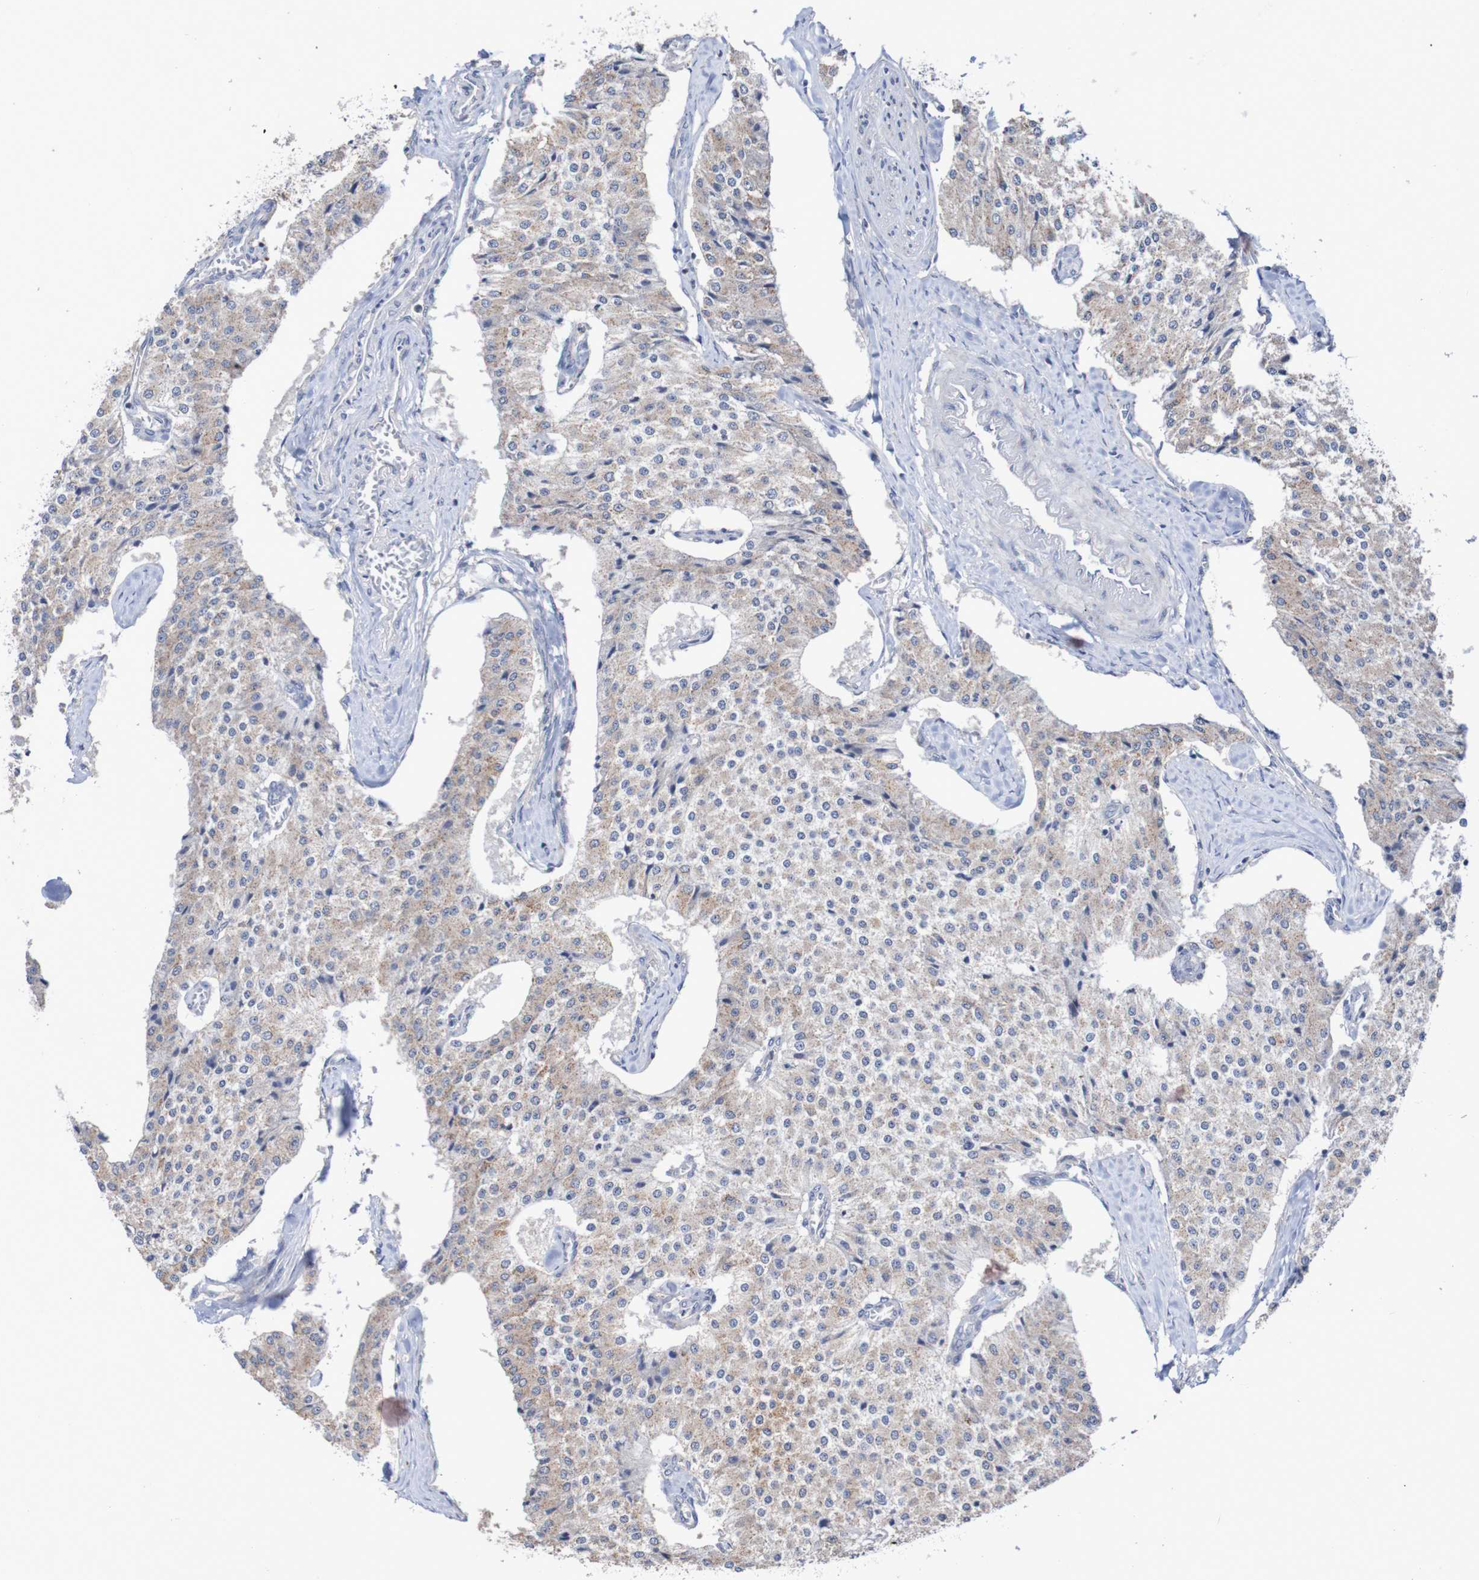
{"staining": {"intensity": "weak", "quantity": "<25%", "location": "cytoplasmic/membranous"}, "tissue": "carcinoid", "cell_type": "Tumor cells", "image_type": "cancer", "snomed": [{"axis": "morphology", "description": "Carcinoid, malignant, NOS"}, {"axis": "topography", "description": "Colon"}], "caption": "This is an IHC micrograph of malignant carcinoid. There is no expression in tumor cells.", "gene": "PHYH", "patient": {"sex": "female", "age": 52}}